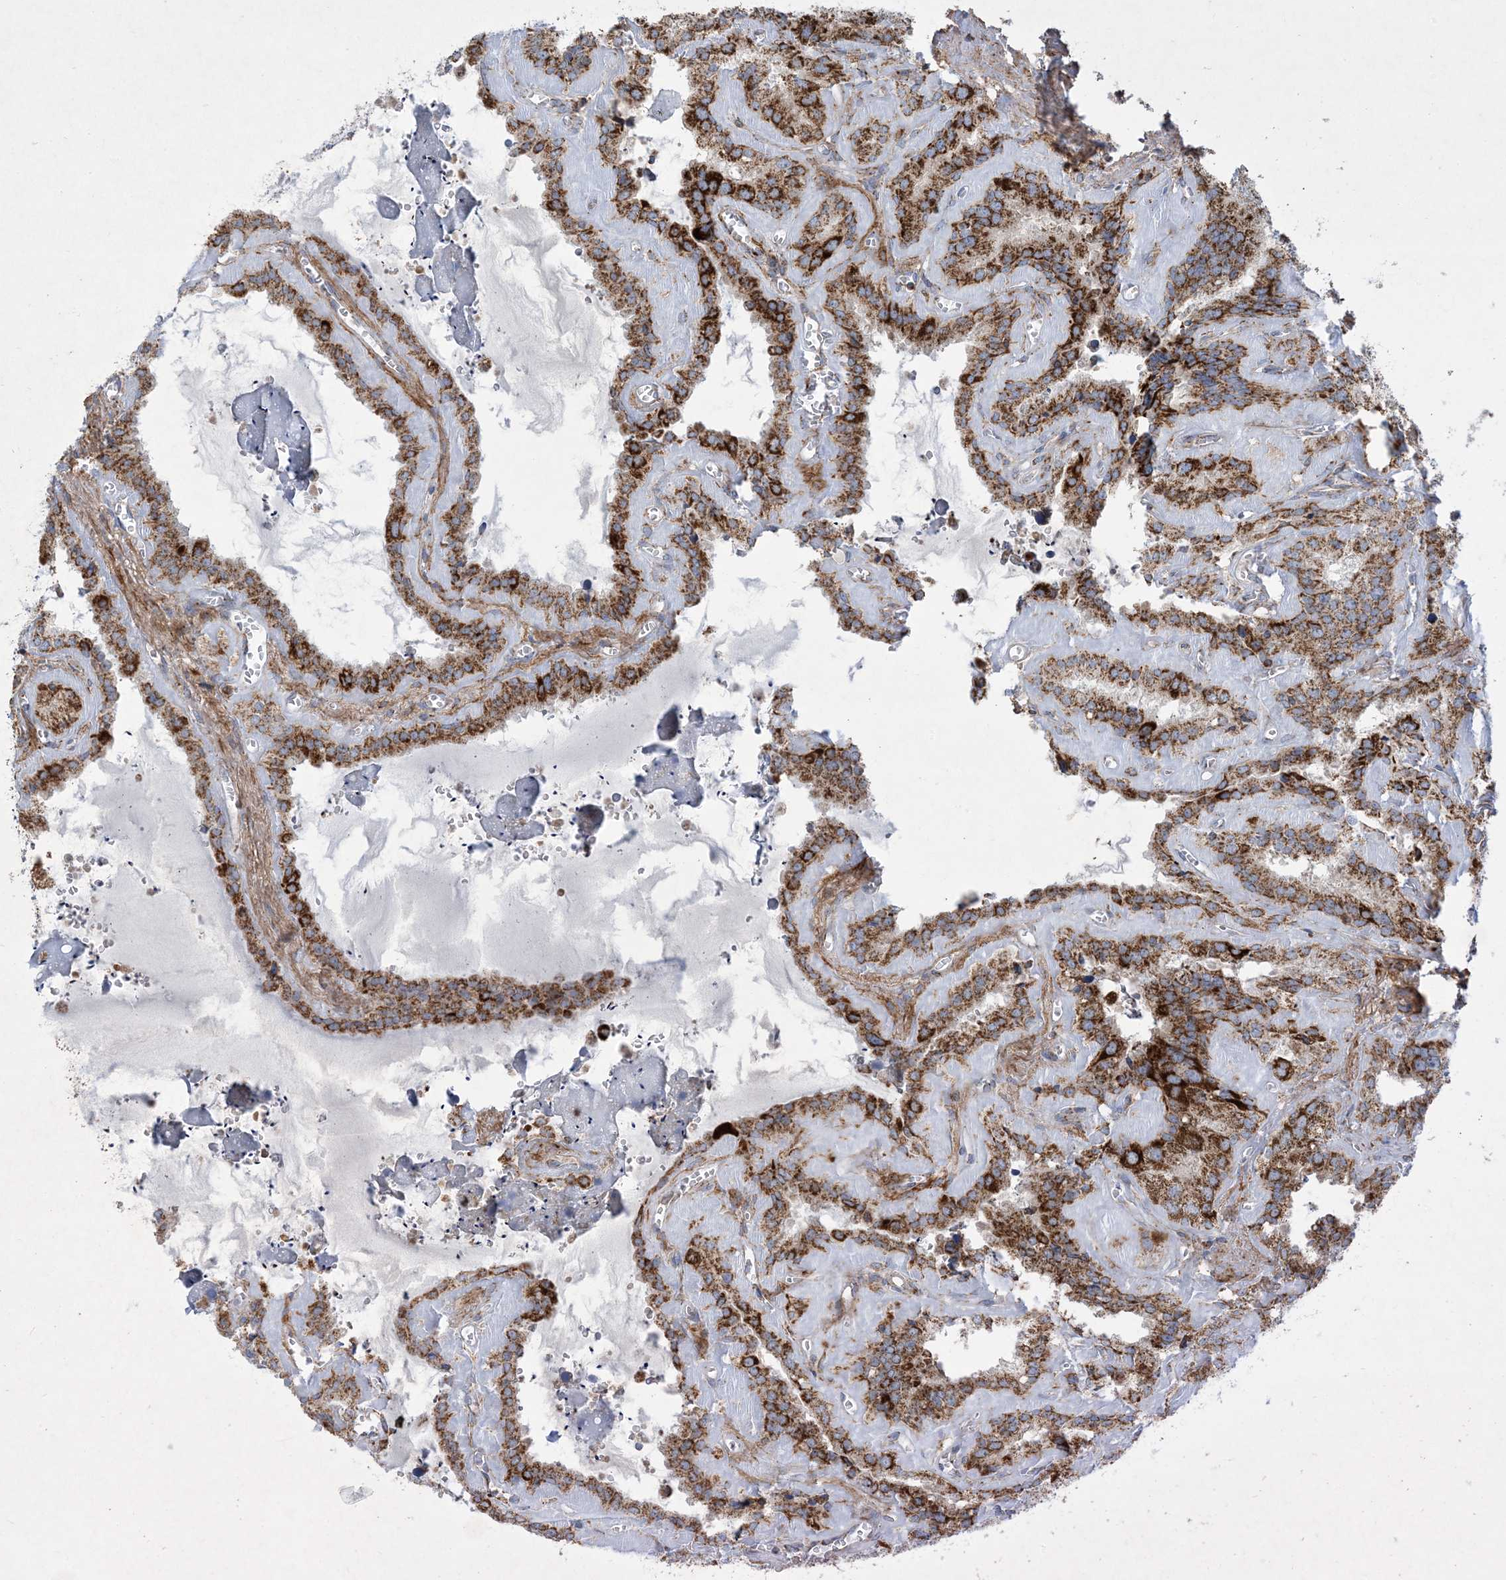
{"staining": {"intensity": "strong", "quantity": ">75%", "location": "cytoplasmic/membranous"}, "tissue": "seminal vesicle", "cell_type": "Glandular cells", "image_type": "normal", "snomed": [{"axis": "morphology", "description": "Normal tissue, NOS"}, {"axis": "topography", "description": "Prostate"}, {"axis": "topography", "description": "Seminal veicle"}], "caption": "The image exhibits immunohistochemical staining of unremarkable seminal vesicle. There is strong cytoplasmic/membranous expression is appreciated in approximately >75% of glandular cells.", "gene": "BEND4", "patient": {"sex": "male", "age": 59}}